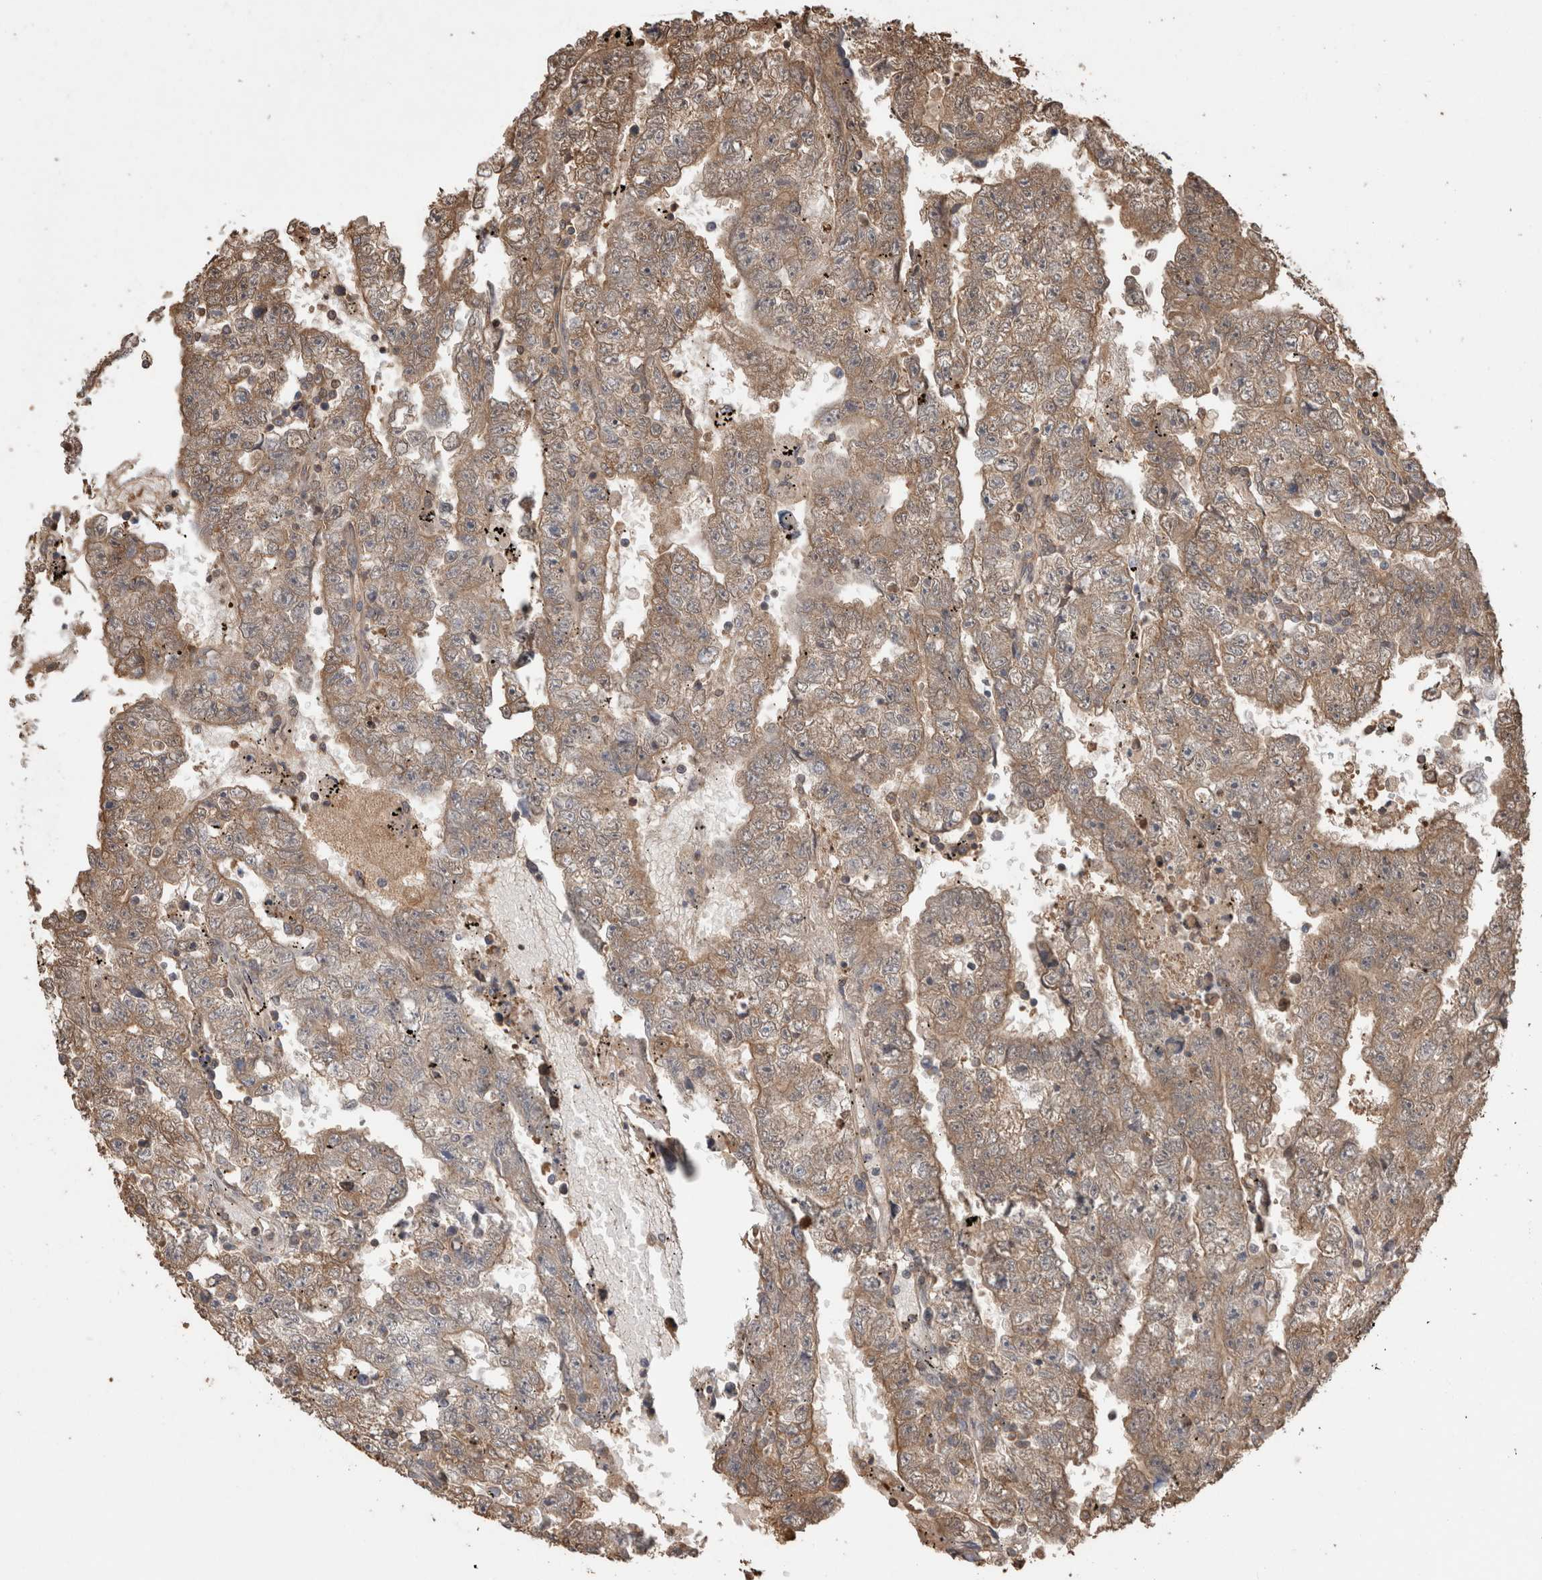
{"staining": {"intensity": "weak", "quantity": ">75%", "location": "cytoplasmic/membranous"}, "tissue": "testis cancer", "cell_type": "Tumor cells", "image_type": "cancer", "snomed": [{"axis": "morphology", "description": "Carcinoma, Embryonal, NOS"}, {"axis": "topography", "description": "Testis"}], "caption": "Tumor cells exhibit weak cytoplasmic/membranous staining in about >75% of cells in testis cancer.", "gene": "TRIM5", "patient": {"sex": "male", "age": 25}}